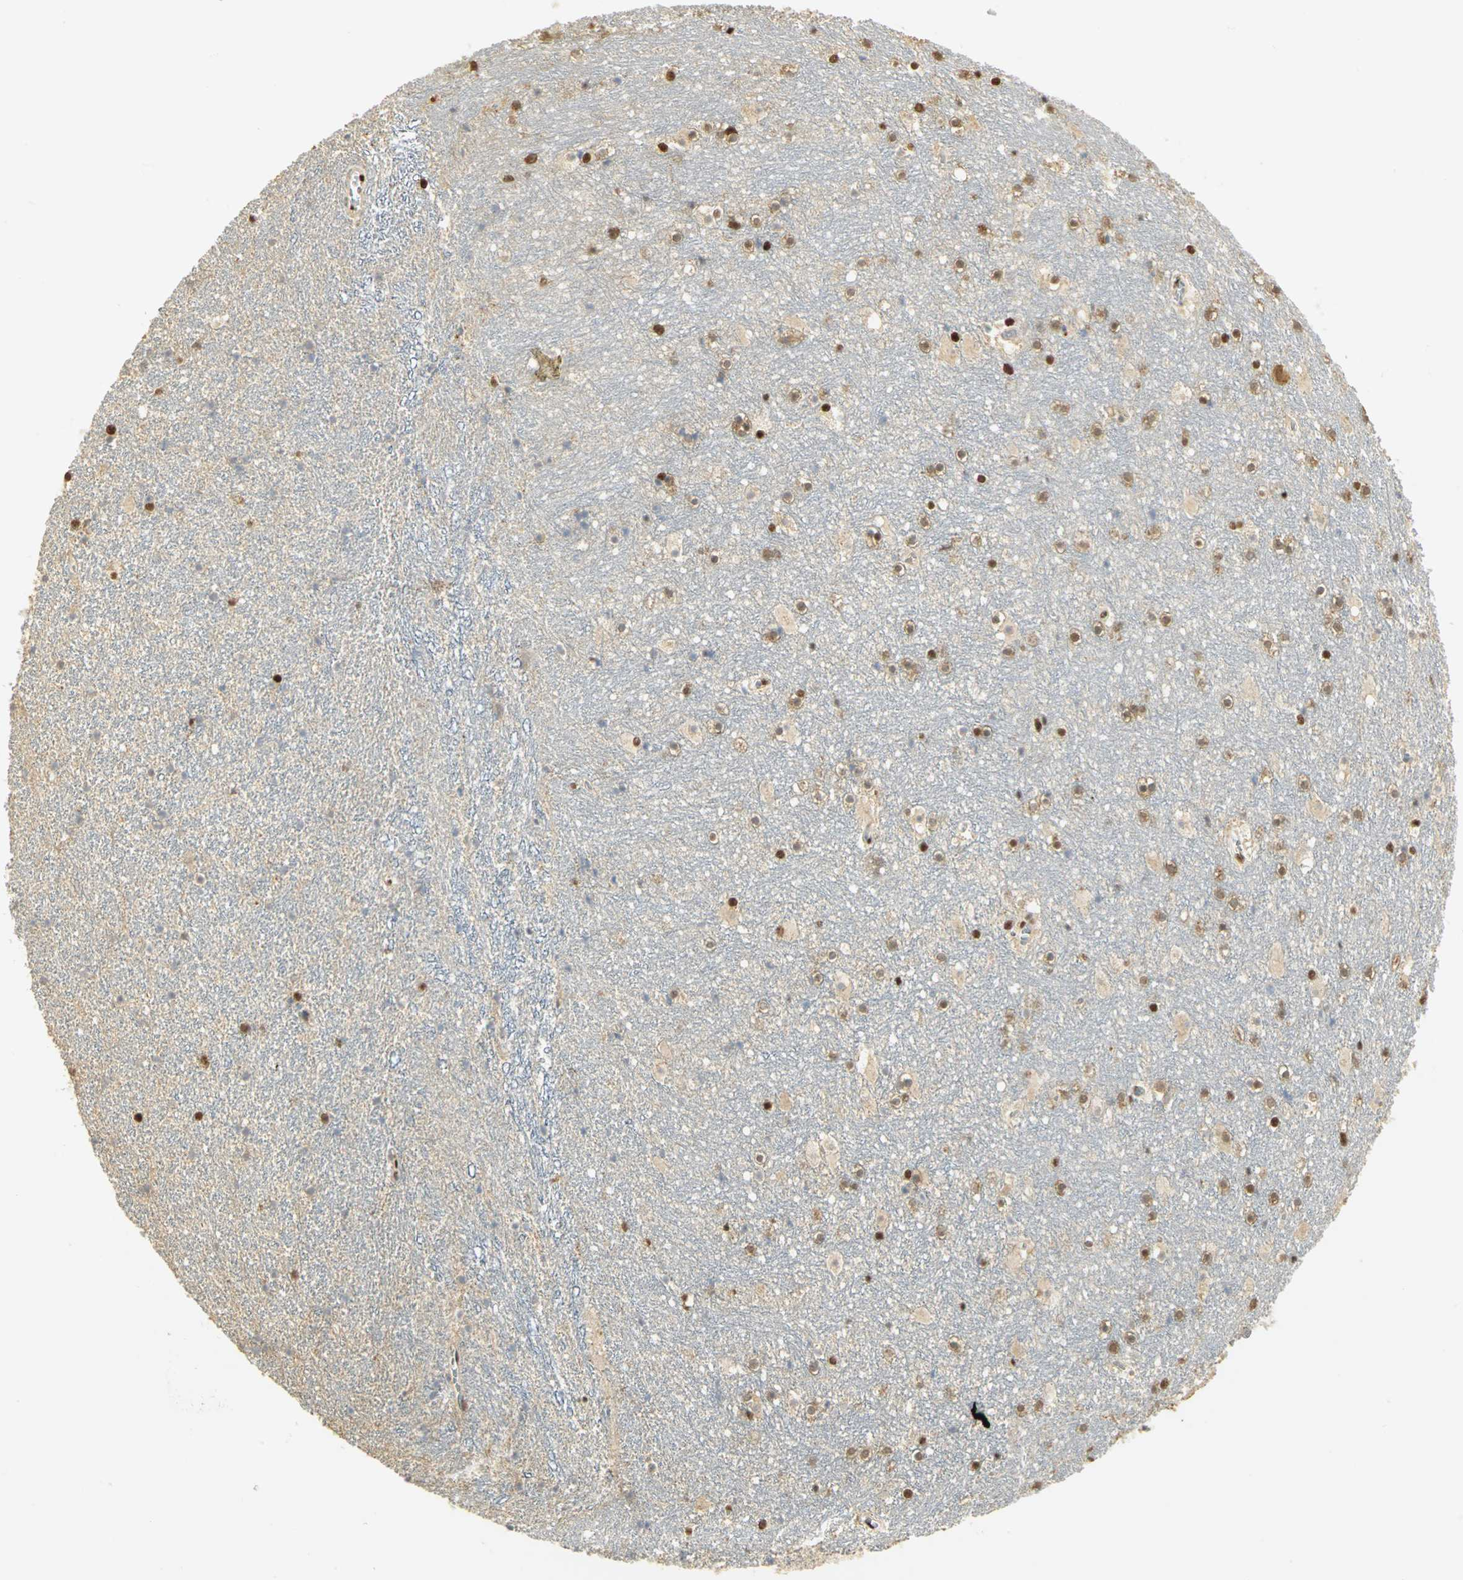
{"staining": {"intensity": "strong", "quantity": ">75%", "location": "nuclear"}, "tissue": "hippocampus", "cell_type": "Glial cells", "image_type": "normal", "snomed": [{"axis": "morphology", "description": "Normal tissue, NOS"}, {"axis": "topography", "description": "Hippocampus"}], "caption": "Glial cells reveal strong nuclear positivity in about >75% of cells in unremarkable hippocampus.", "gene": "SET", "patient": {"sex": "male", "age": 45}}